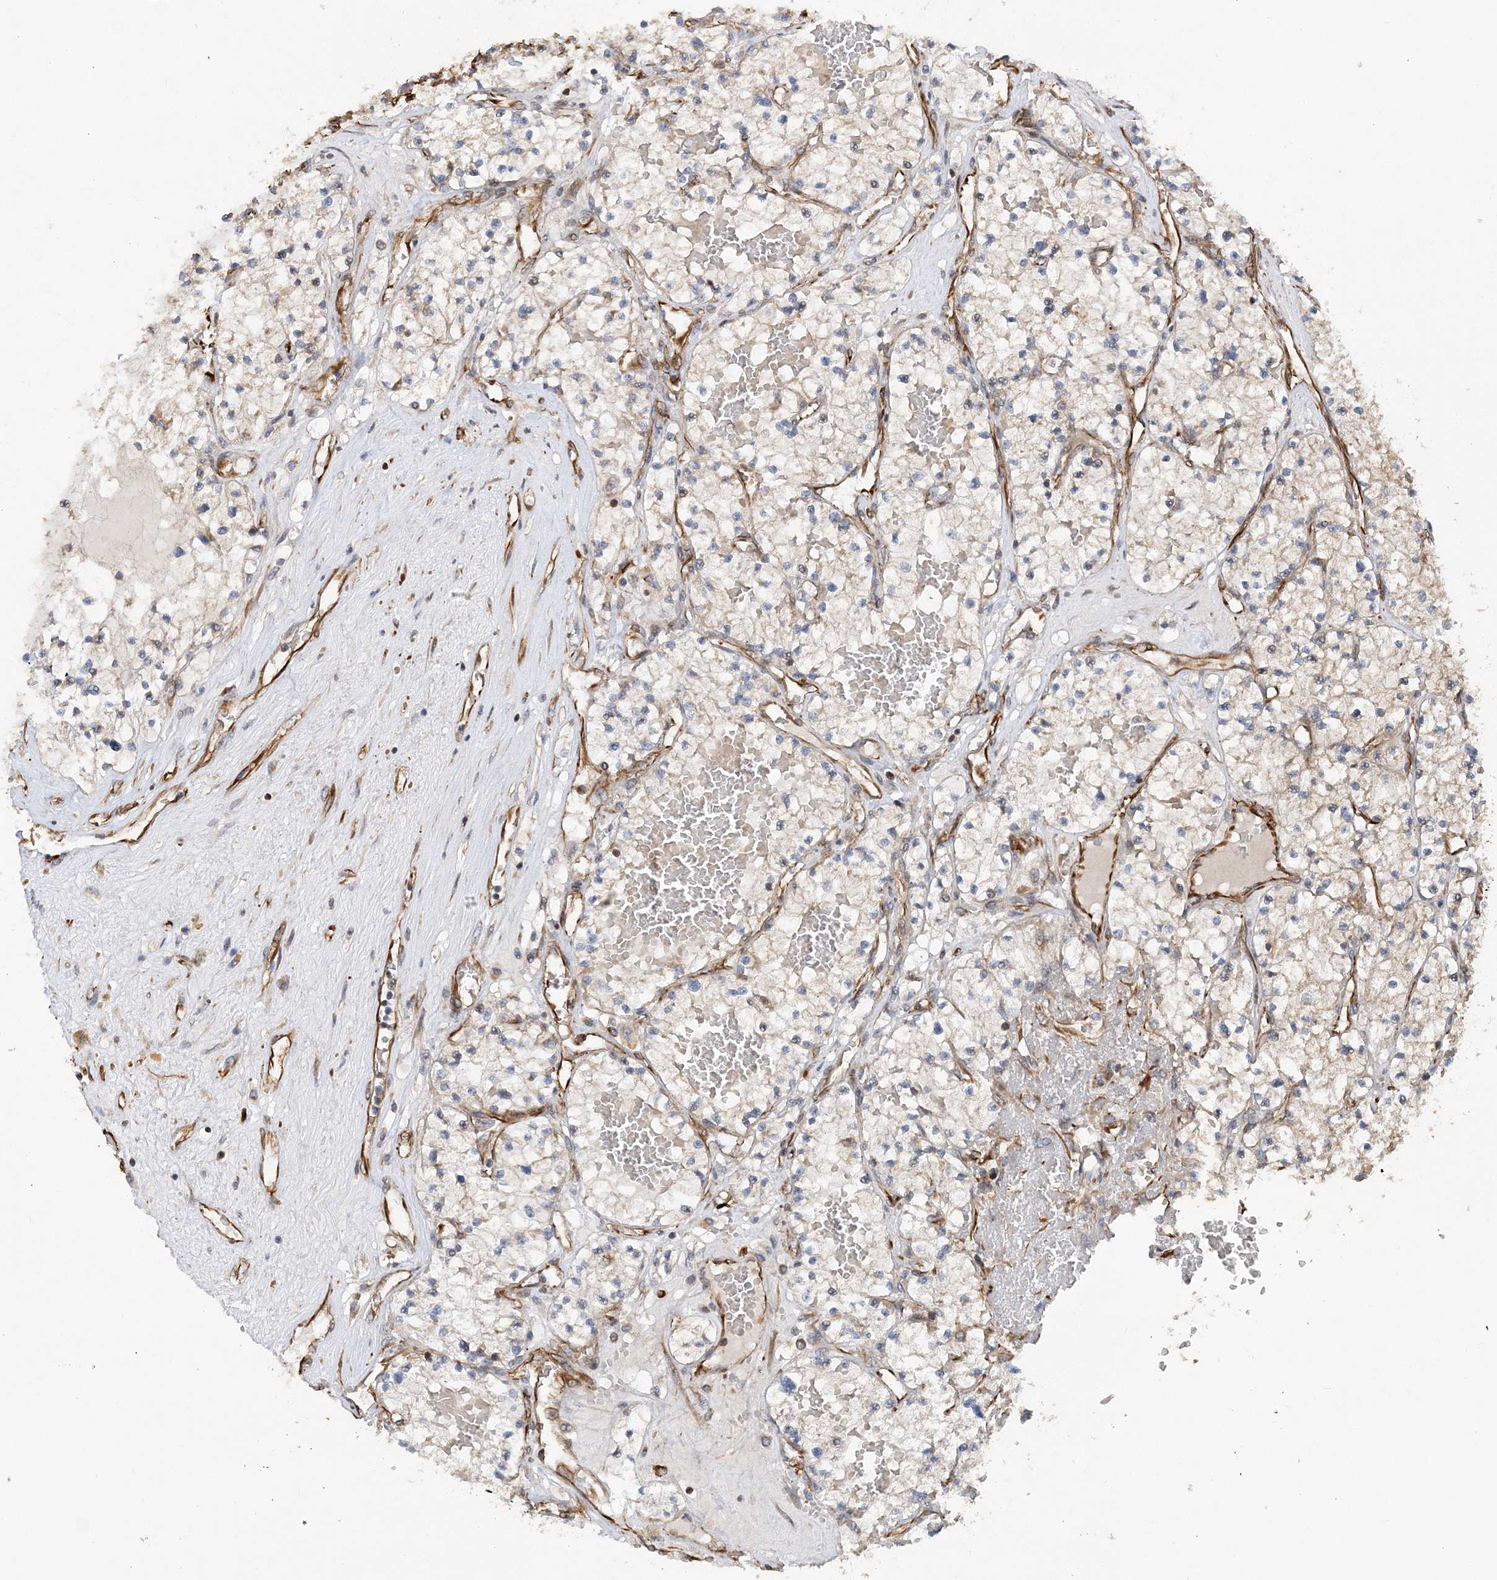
{"staining": {"intensity": "negative", "quantity": "none", "location": "none"}, "tissue": "renal cancer", "cell_type": "Tumor cells", "image_type": "cancer", "snomed": [{"axis": "morphology", "description": "Normal tissue, NOS"}, {"axis": "morphology", "description": "Adenocarcinoma, NOS"}, {"axis": "topography", "description": "Kidney"}], "caption": "Immunohistochemistry (IHC) of human renal cancer (adenocarcinoma) demonstrates no expression in tumor cells.", "gene": "FAM114A2", "patient": {"sex": "male", "age": 68}}